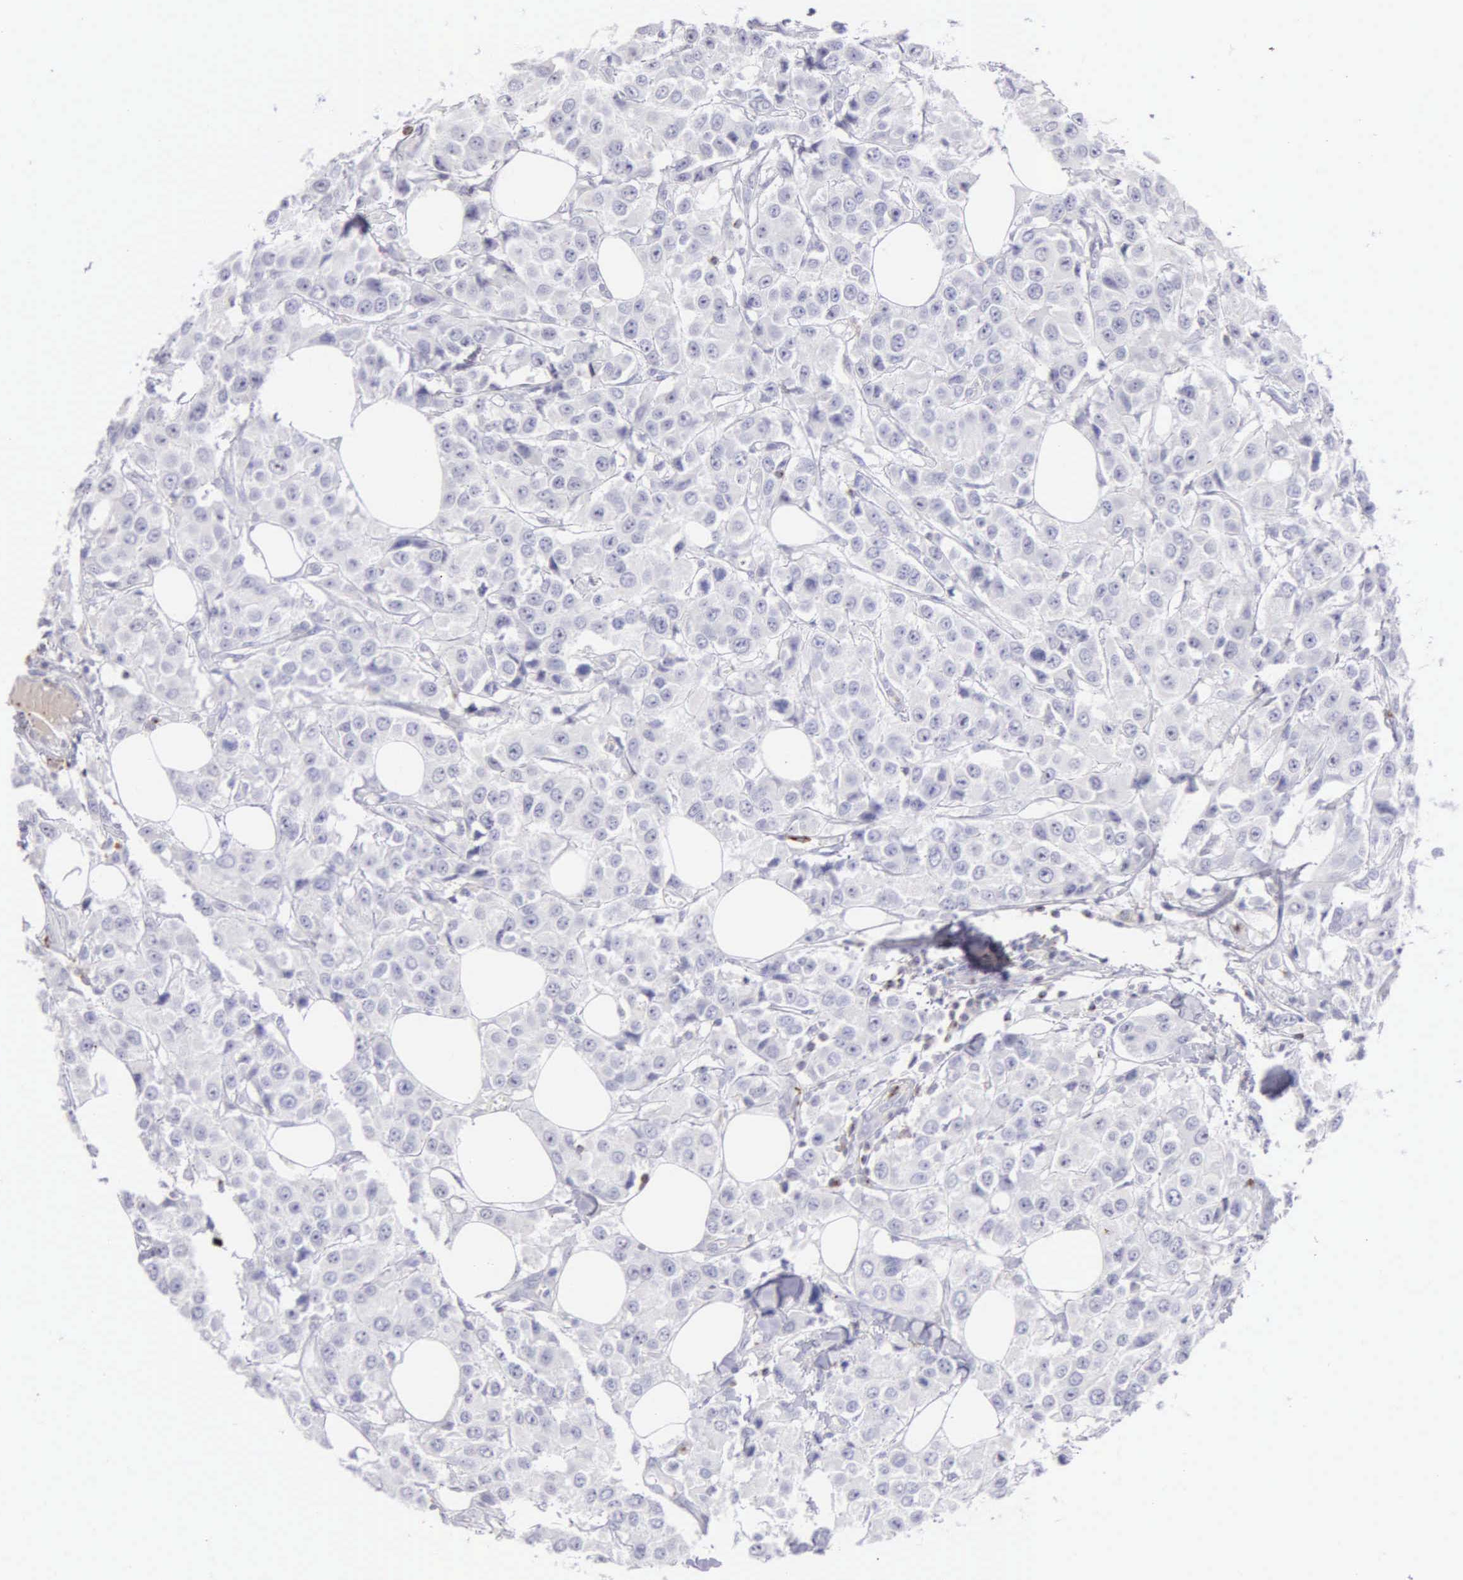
{"staining": {"intensity": "negative", "quantity": "none", "location": "none"}, "tissue": "breast cancer", "cell_type": "Tumor cells", "image_type": "cancer", "snomed": [{"axis": "morphology", "description": "Duct carcinoma"}, {"axis": "topography", "description": "Breast"}], "caption": "Human breast cancer stained for a protein using immunohistochemistry displays no expression in tumor cells.", "gene": "SRGN", "patient": {"sex": "female", "age": 58}}